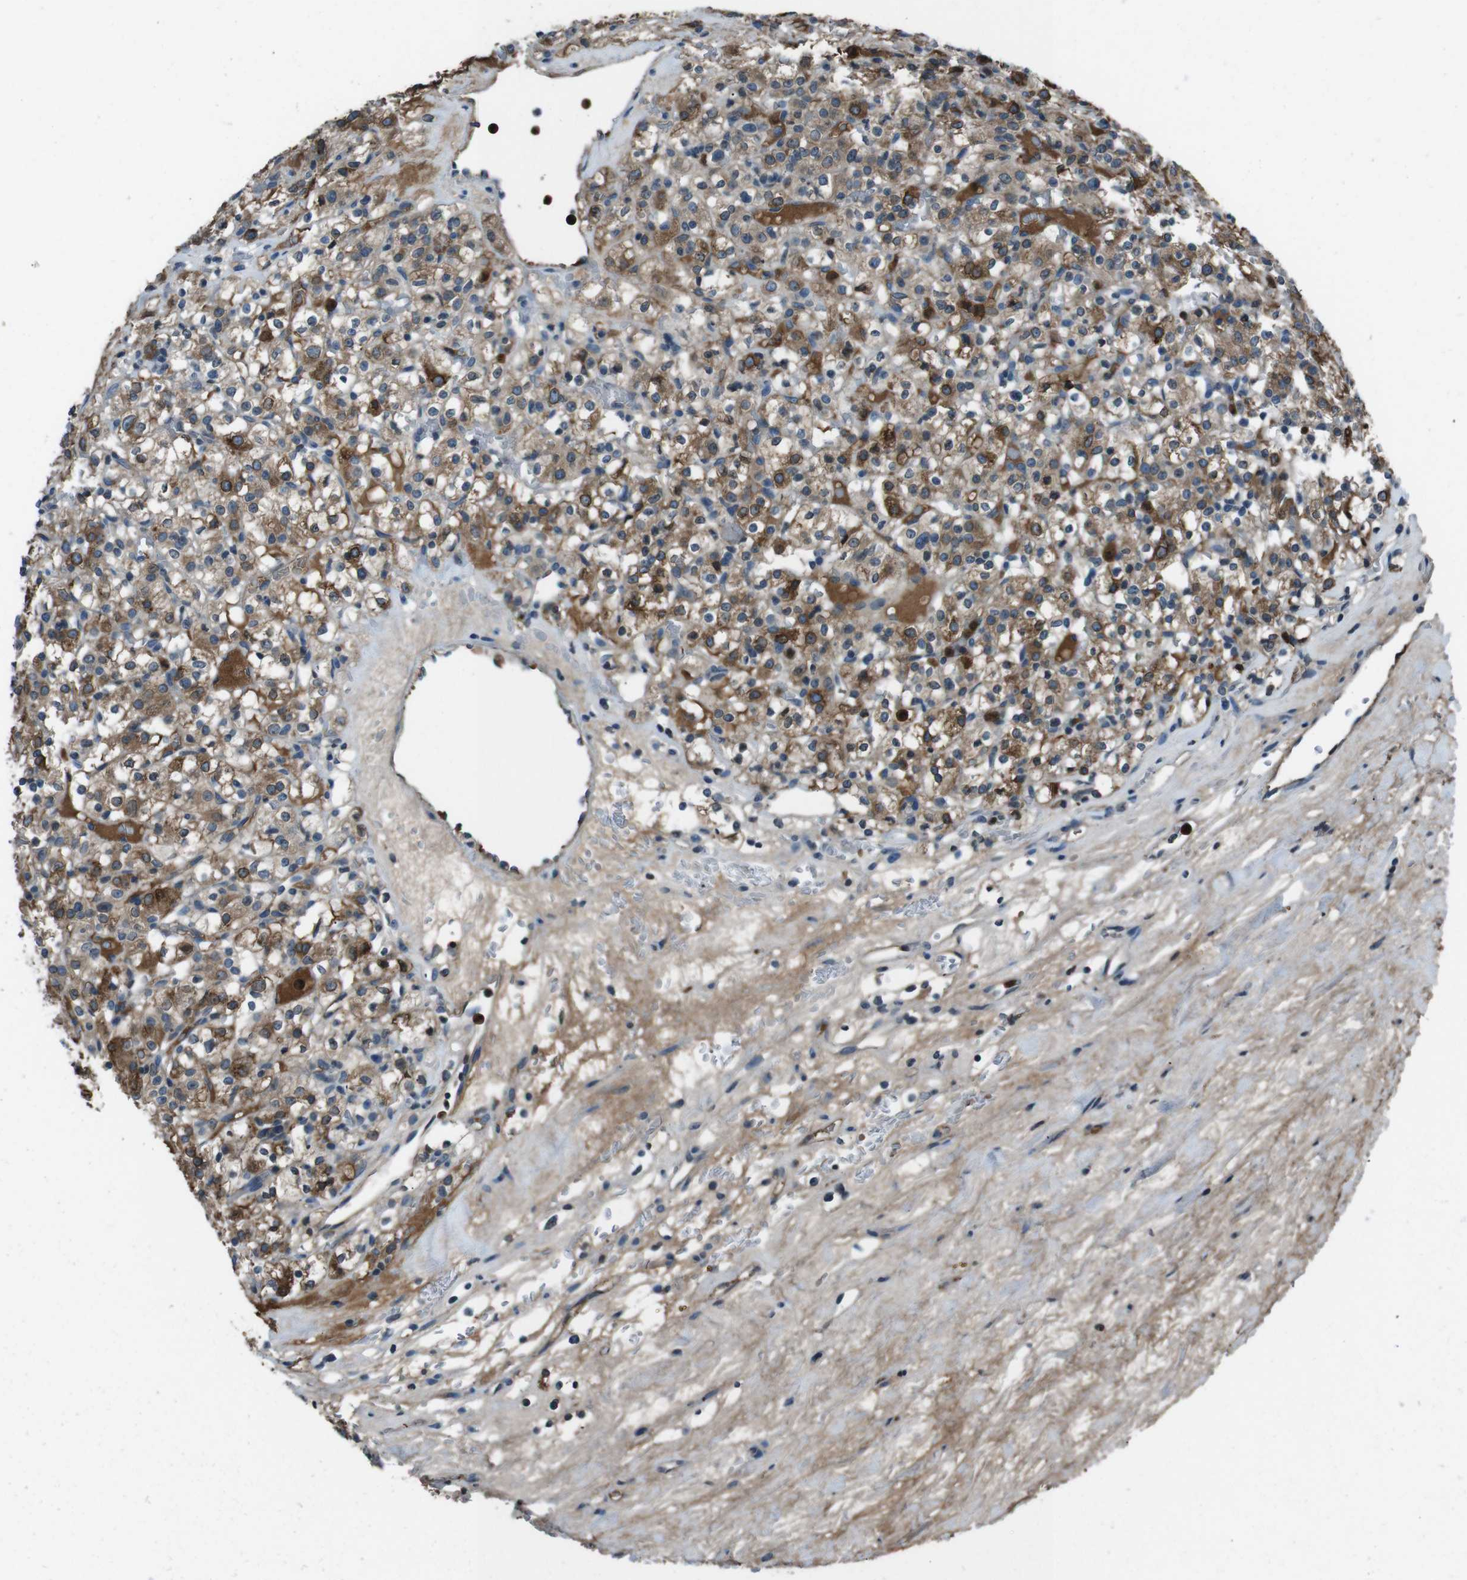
{"staining": {"intensity": "moderate", "quantity": ">75%", "location": "cytoplasmic/membranous"}, "tissue": "renal cancer", "cell_type": "Tumor cells", "image_type": "cancer", "snomed": [{"axis": "morphology", "description": "Normal tissue, NOS"}, {"axis": "morphology", "description": "Adenocarcinoma, NOS"}, {"axis": "topography", "description": "Kidney"}], "caption": "Approximately >75% of tumor cells in human renal cancer show moderate cytoplasmic/membranous protein positivity as visualized by brown immunohistochemical staining.", "gene": "UGT1A6", "patient": {"sex": "female", "age": 72}}